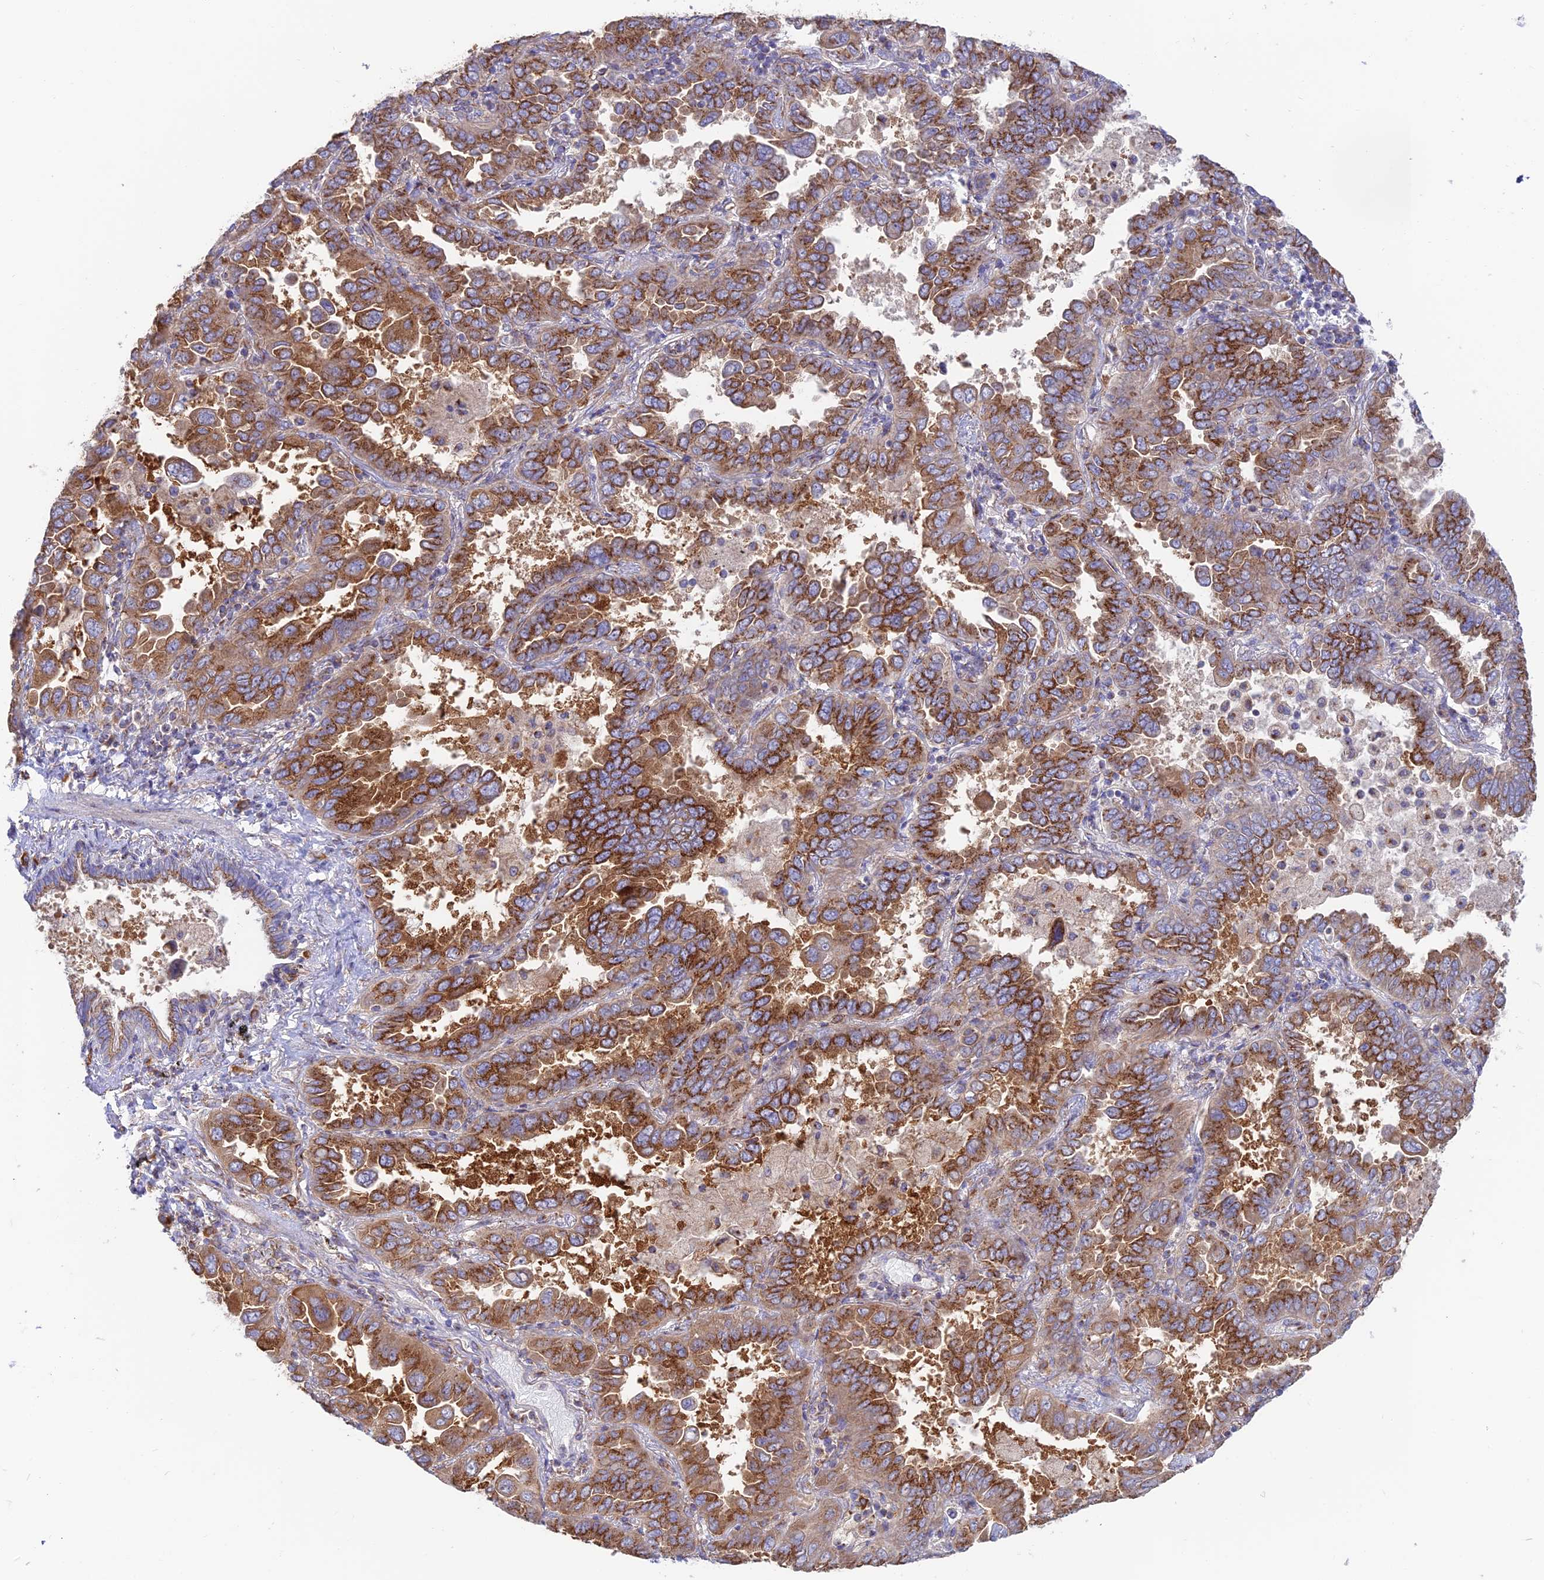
{"staining": {"intensity": "strong", "quantity": ">75%", "location": "cytoplasmic/membranous"}, "tissue": "lung cancer", "cell_type": "Tumor cells", "image_type": "cancer", "snomed": [{"axis": "morphology", "description": "Adenocarcinoma, NOS"}, {"axis": "topography", "description": "Lung"}], "caption": "Lung cancer stained with a brown dye demonstrates strong cytoplasmic/membranous positive positivity in approximately >75% of tumor cells.", "gene": "GOLGA3", "patient": {"sex": "male", "age": 64}}